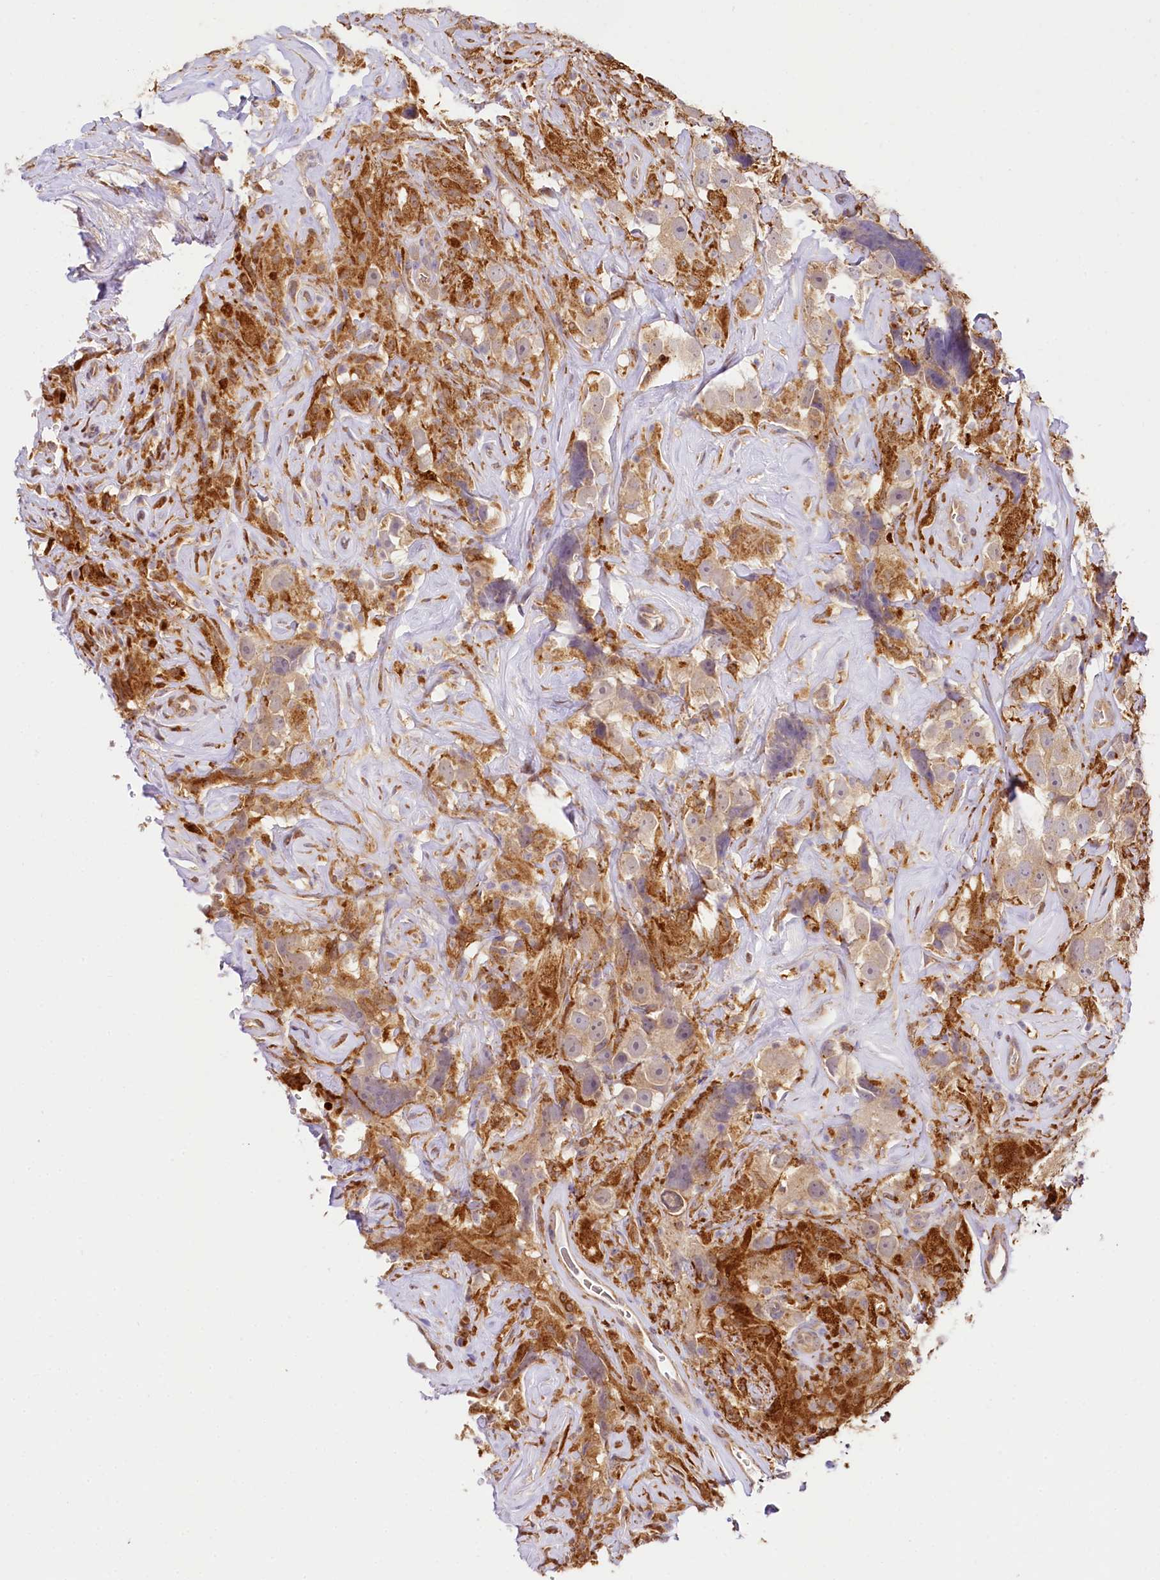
{"staining": {"intensity": "weak", "quantity": ">75%", "location": "cytoplasmic/membranous"}, "tissue": "testis cancer", "cell_type": "Tumor cells", "image_type": "cancer", "snomed": [{"axis": "morphology", "description": "Seminoma, NOS"}, {"axis": "topography", "description": "Testis"}], "caption": "DAB (3,3'-diaminobenzidine) immunohistochemical staining of testis cancer (seminoma) demonstrates weak cytoplasmic/membranous protein positivity in about >75% of tumor cells.", "gene": "PPIP5K2", "patient": {"sex": "male", "age": 49}}